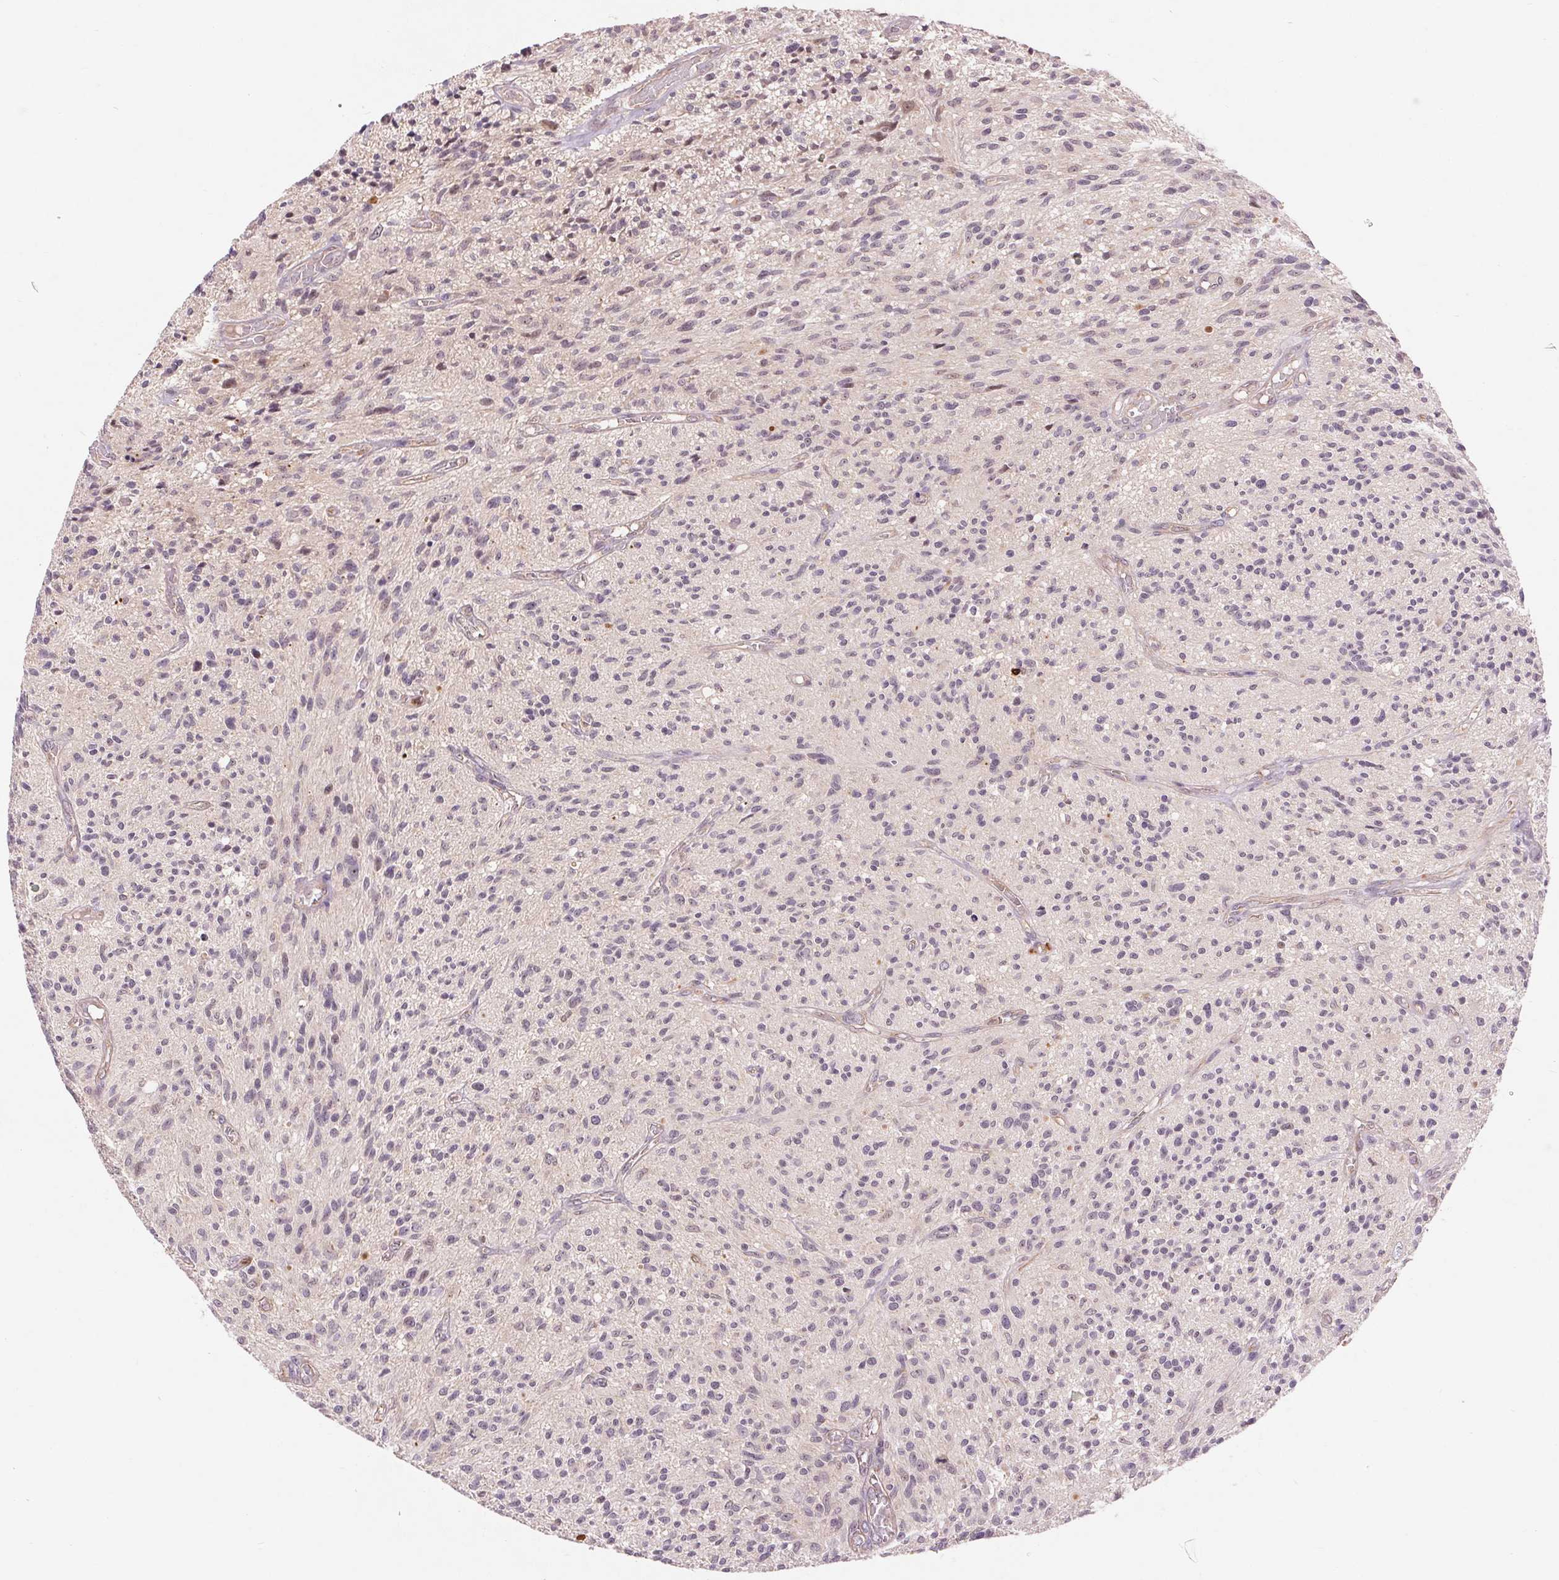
{"staining": {"intensity": "negative", "quantity": "none", "location": "none"}, "tissue": "glioma", "cell_type": "Tumor cells", "image_type": "cancer", "snomed": [{"axis": "morphology", "description": "Glioma, malignant, High grade"}, {"axis": "topography", "description": "Brain"}], "caption": "This is an immunohistochemistry (IHC) photomicrograph of glioma. There is no staining in tumor cells.", "gene": "RANBP3L", "patient": {"sex": "male", "age": 75}}